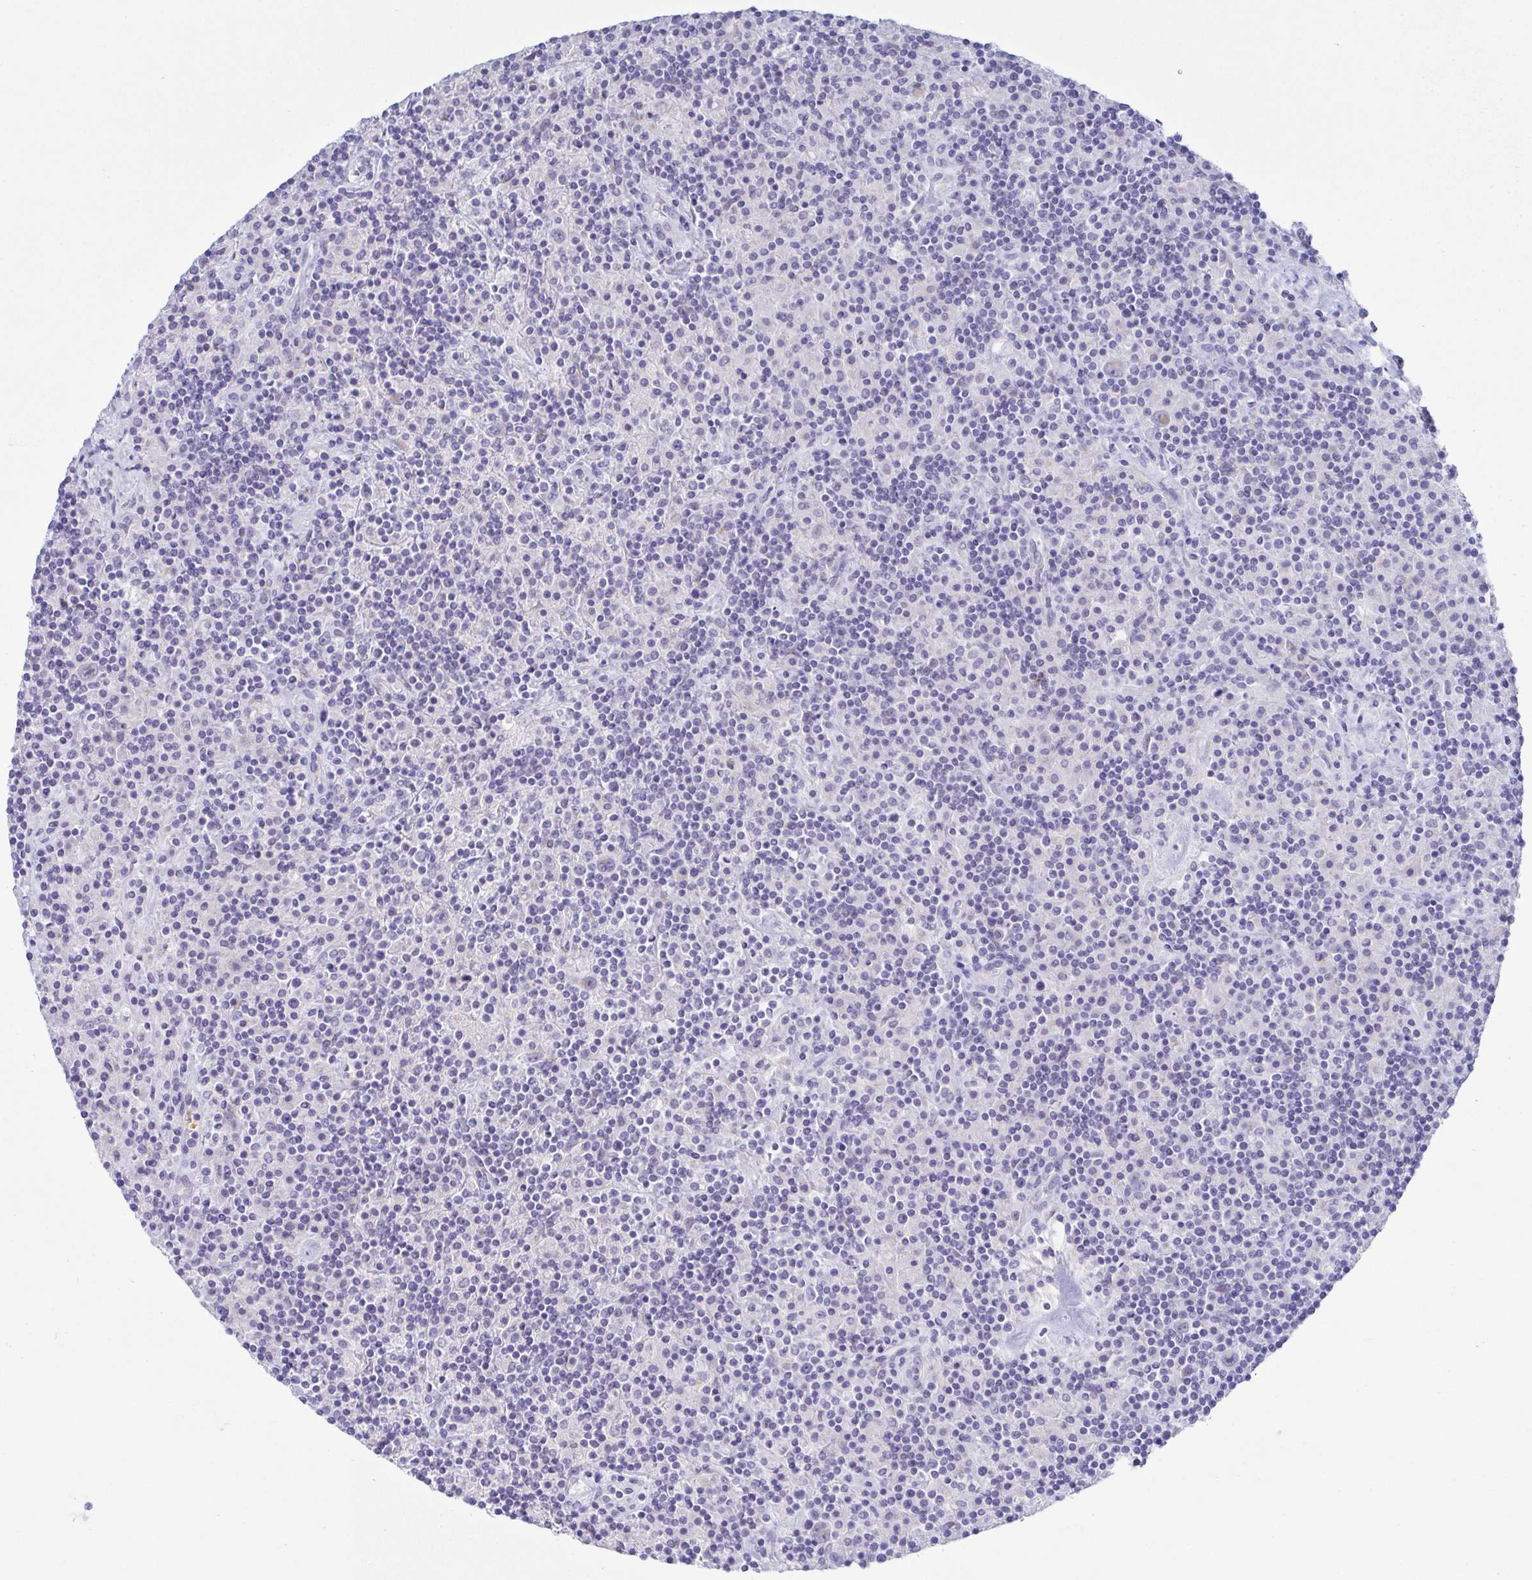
{"staining": {"intensity": "negative", "quantity": "none", "location": "none"}, "tissue": "lymphoma", "cell_type": "Tumor cells", "image_type": "cancer", "snomed": [{"axis": "morphology", "description": "Hodgkin's disease, NOS"}, {"axis": "topography", "description": "Lymph node"}], "caption": "Hodgkin's disease was stained to show a protein in brown. There is no significant positivity in tumor cells. (DAB (3,3'-diaminobenzidine) immunohistochemistry (IHC), high magnification).", "gene": "AZU1", "patient": {"sex": "male", "age": 70}}